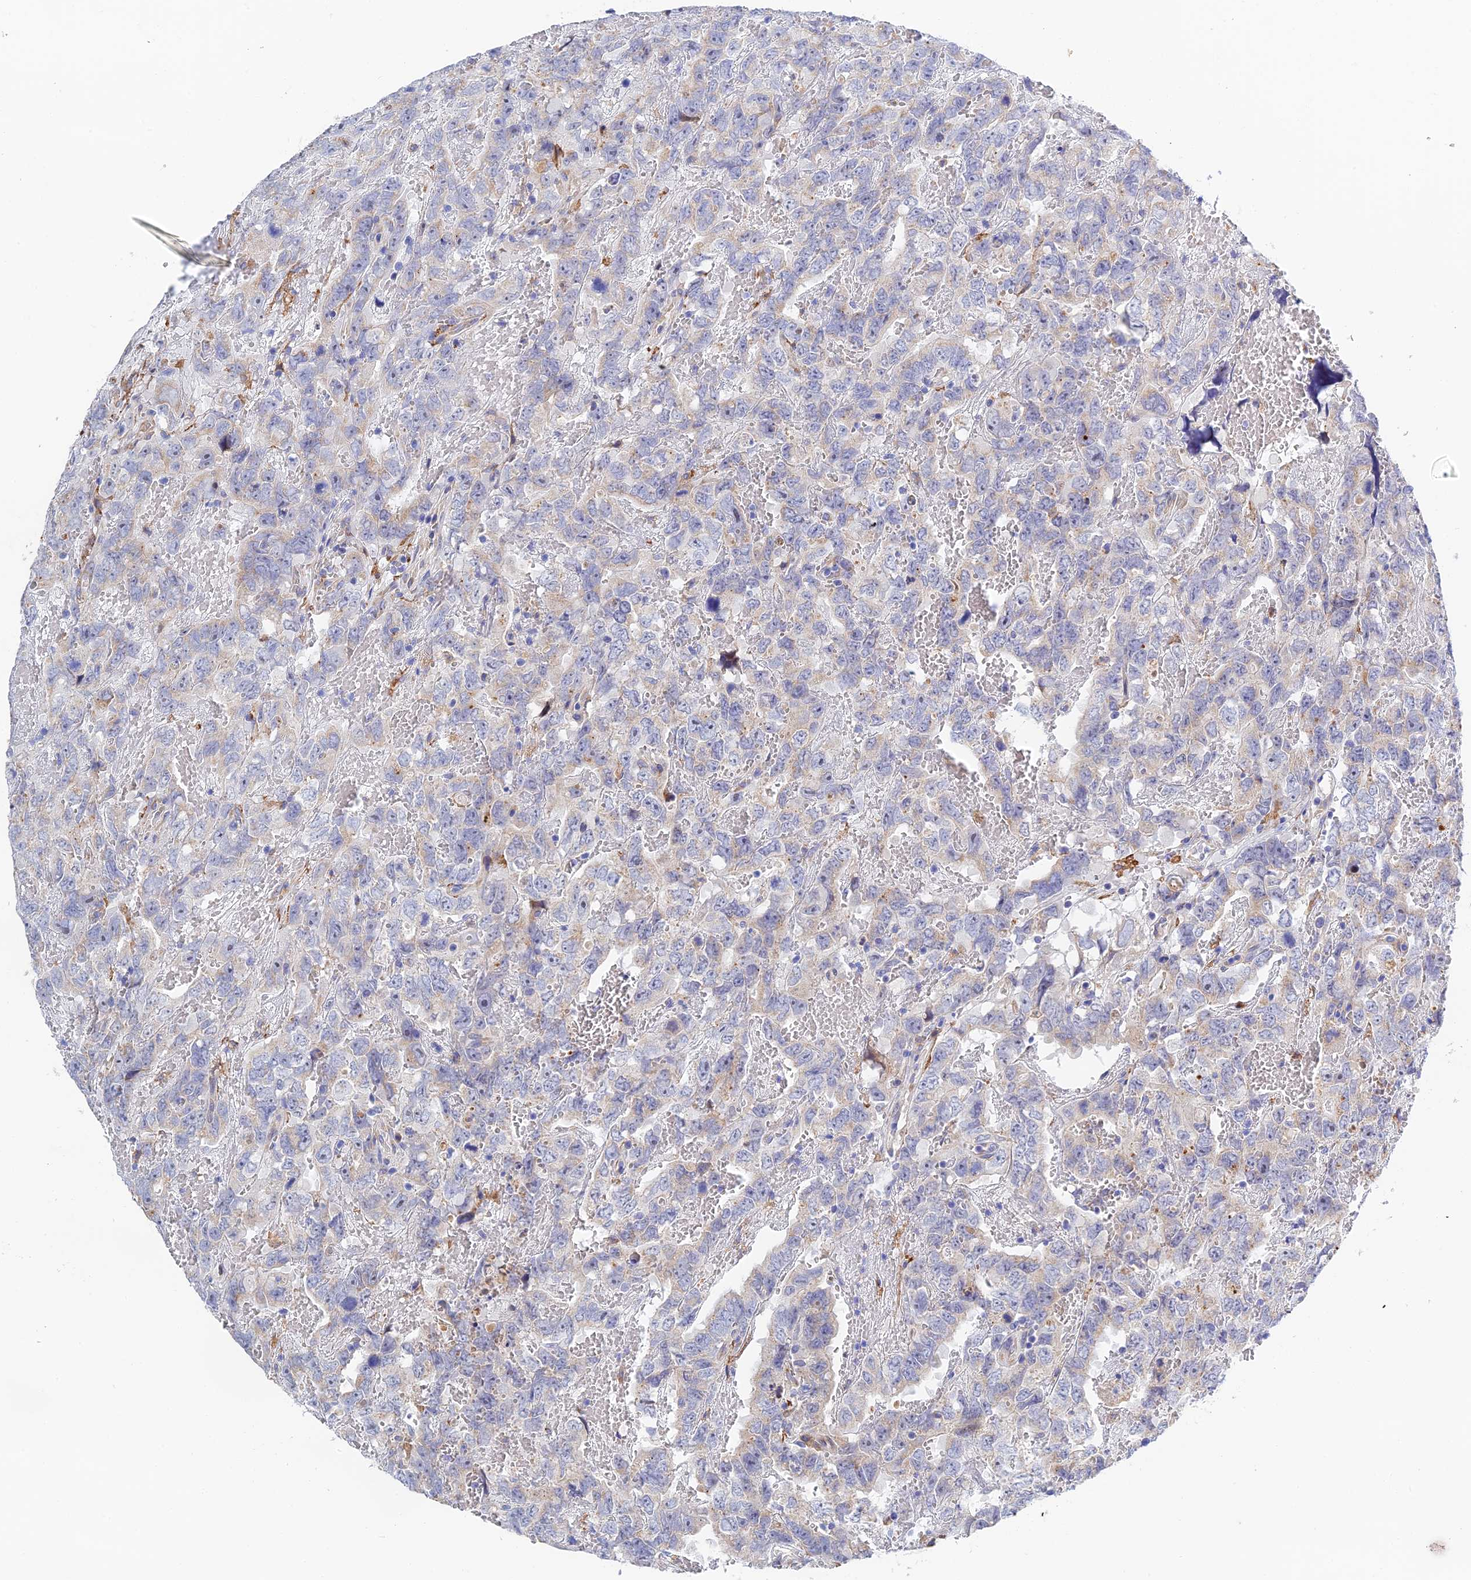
{"staining": {"intensity": "negative", "quantity": "none", "location": "none"}, "tissue": "testis cancer", "cell_type": "Tumor cells", "image_type": "cancer", "snomed": [{"axis": "morphology", "description": "Carcinoma, Embryonal, NOS"}, {"axis": "topography", "description": "Testis"}], "caption": "Protein analysis of embryonal carcinoma (testis) reveals no significant positivity in tumor cells.", "gene": "RPGRIP1L", "patient": {"sex": "male", "age": 45}}